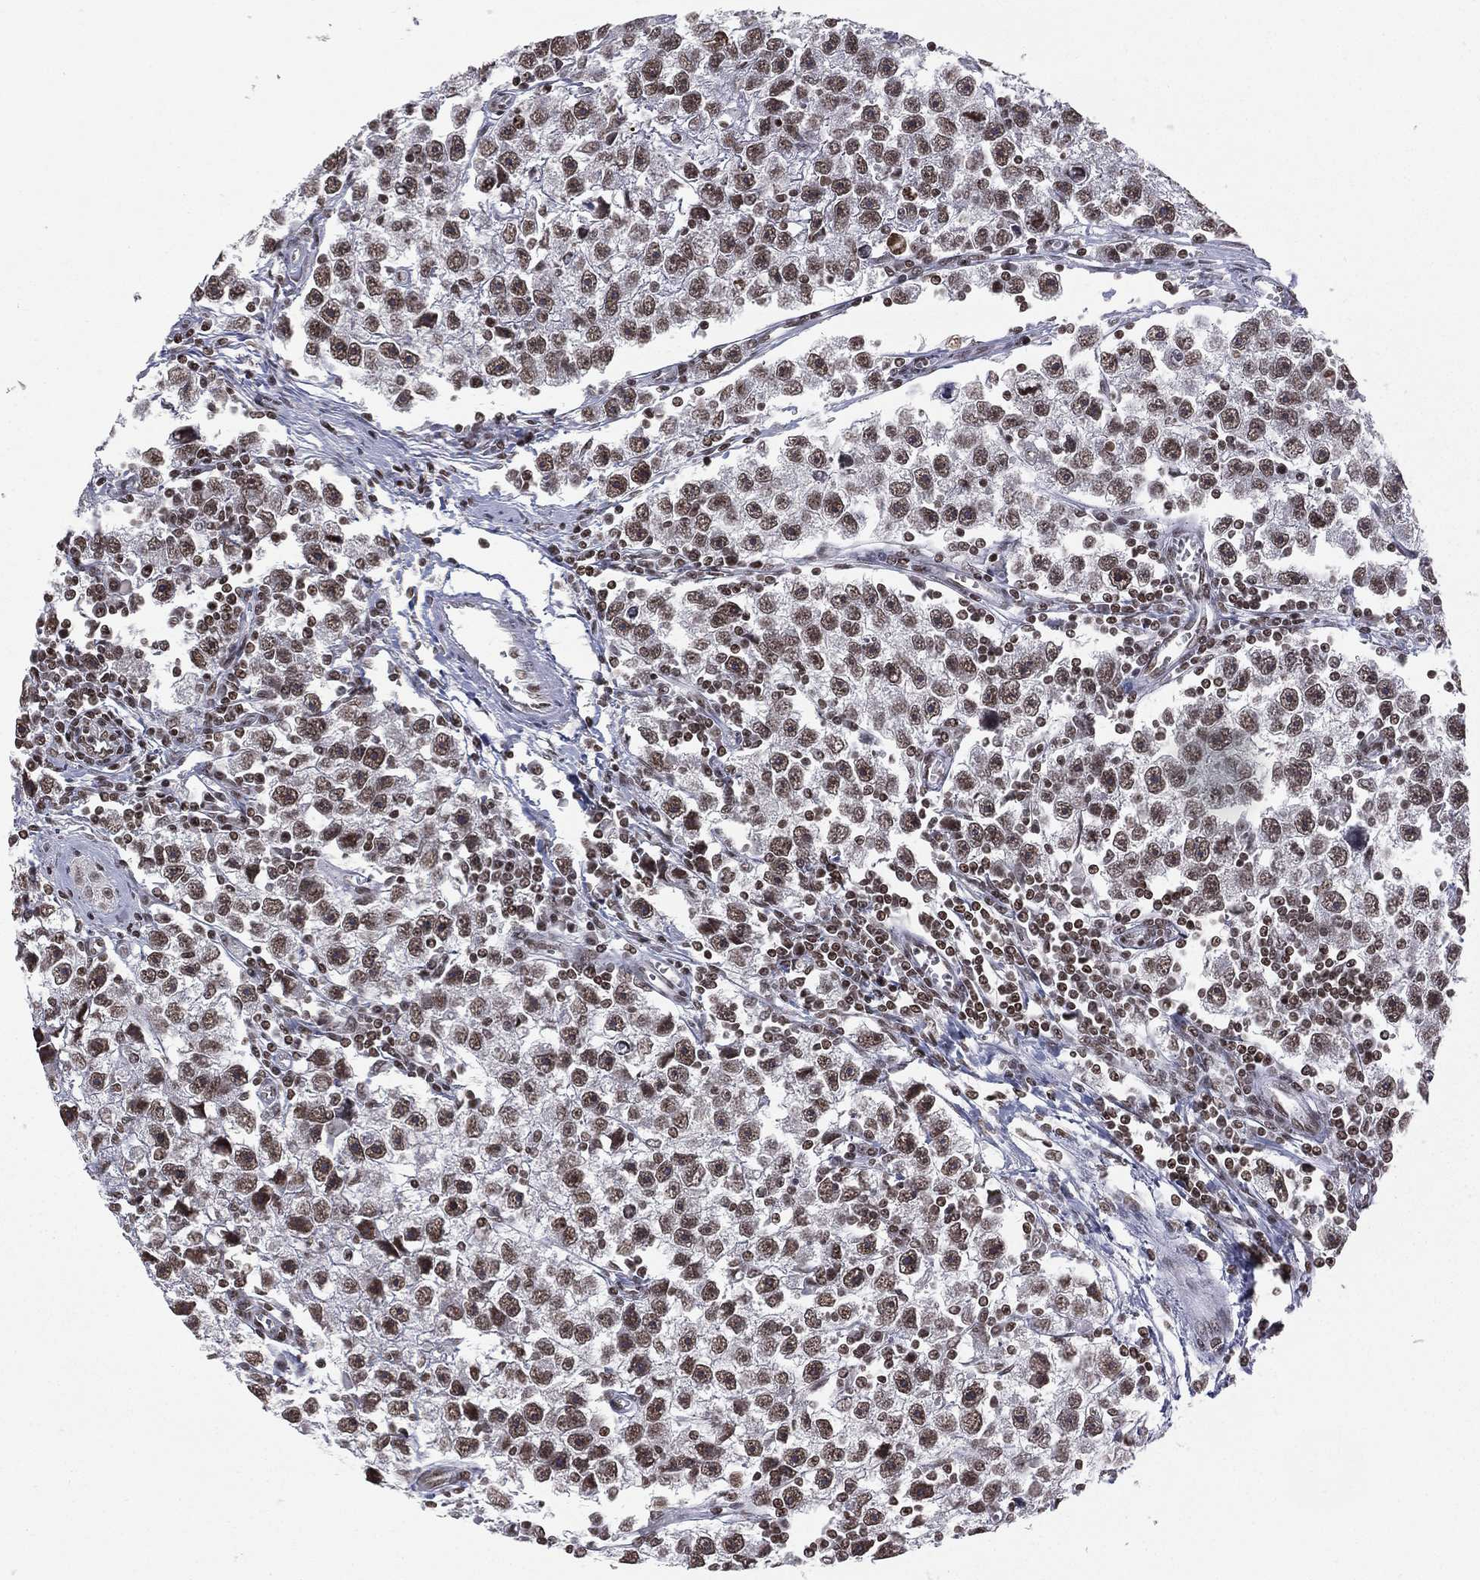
{"staining": {"intensity": "moderate", "quantity": ">75%", "location": "nuclear"}, "tissue": "testis cancer", "cell_type": "Tumor cells", "image_type": "cancer", "snomed": [{"axis": "morphology", "description": "Seminoma, NOS"}, {"axis": "topography", "description": "Testis"}], "caption": "Approximately >75% of tumor cells in testis seminoma display moderate nuclear protein expression as visualized by brown immunohistochemical staining.", "gene": "RFX7", "patient": {"sex": "male", "age": 30}}